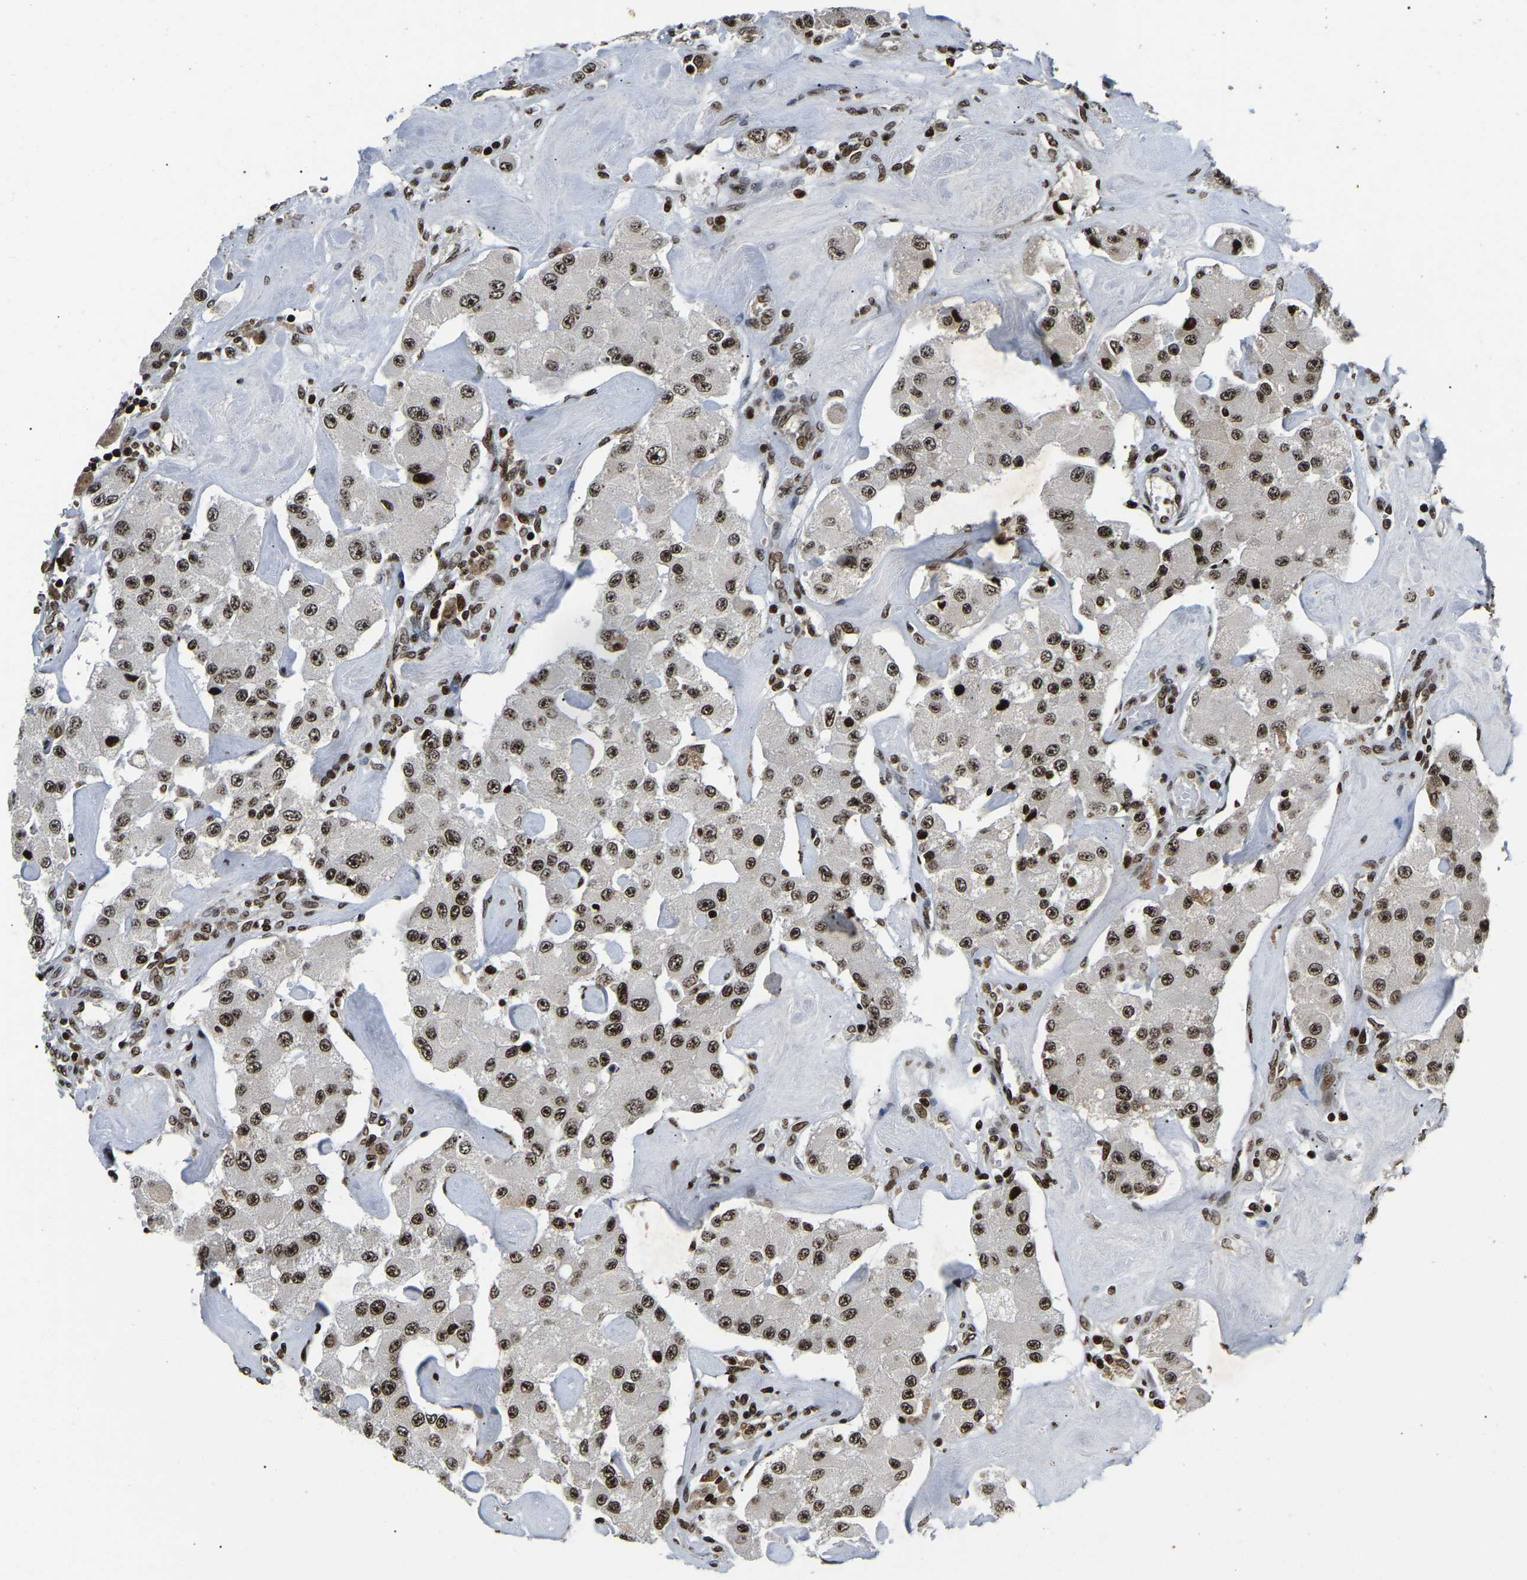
{"staining": {"intensity": "strong", "quantity": ">75%", "location": "nuclear"}, "tissue": "carcinoid", "cell_type": "Tumor cells", "image_type": "cancer", "snomed": [{"axis": "morphology", "description": "Carcinoid, malignant, NOS"}, {"axis": "topography", "description": "Pancreas"}], "caption": "Brown immunohistochemical staining in human carcinoid shows strong nuclear staining in approximately >75% of tumor cells. The staining was performed using DAB, with brown indicating positive protein expression. Nuclei are stained blue with hematoxylin.", "gene": "LRRC61", "patient": {"sex": "male", "age": 41}}